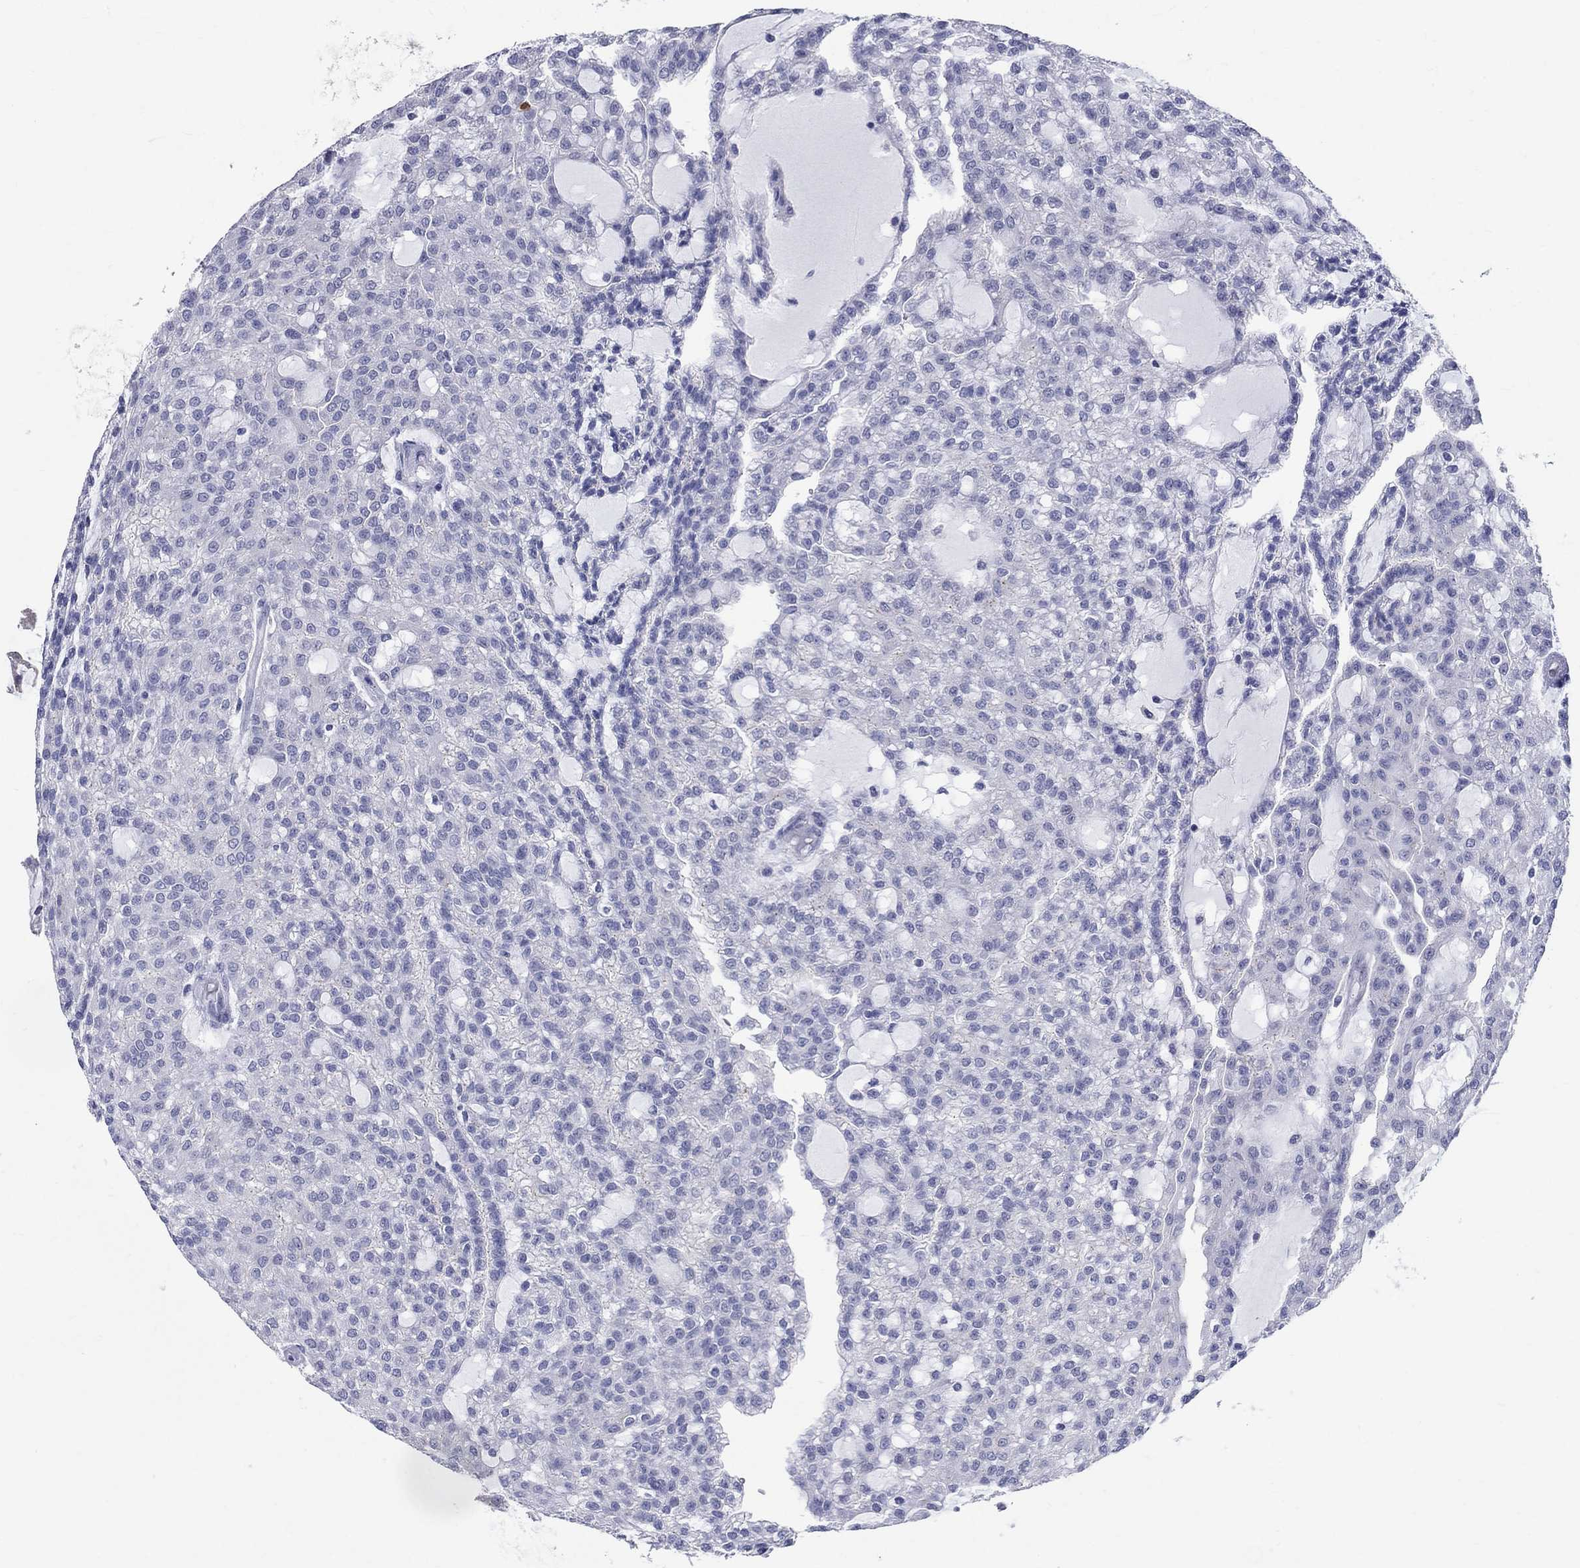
{"staining": {"intensity": "negative", "quantity": "none", "location": "none"}, "tissue": "renal cancer", "cell_type": "Tumor cells", "image_type": "cancer", "snomed": [{"axis": "morphology", "description": "Adenocarcinoma, NOS"}, {"axis": "topography", "description": "Kidney"}], "caption": "This is an immunohistochemistry (IHC) photomicrograph of renal cancer (adenocarcinoma). There is no positivity in tumor cells.", "gene": "CEP43", "patient": {"sex": "male", "age": 63}}